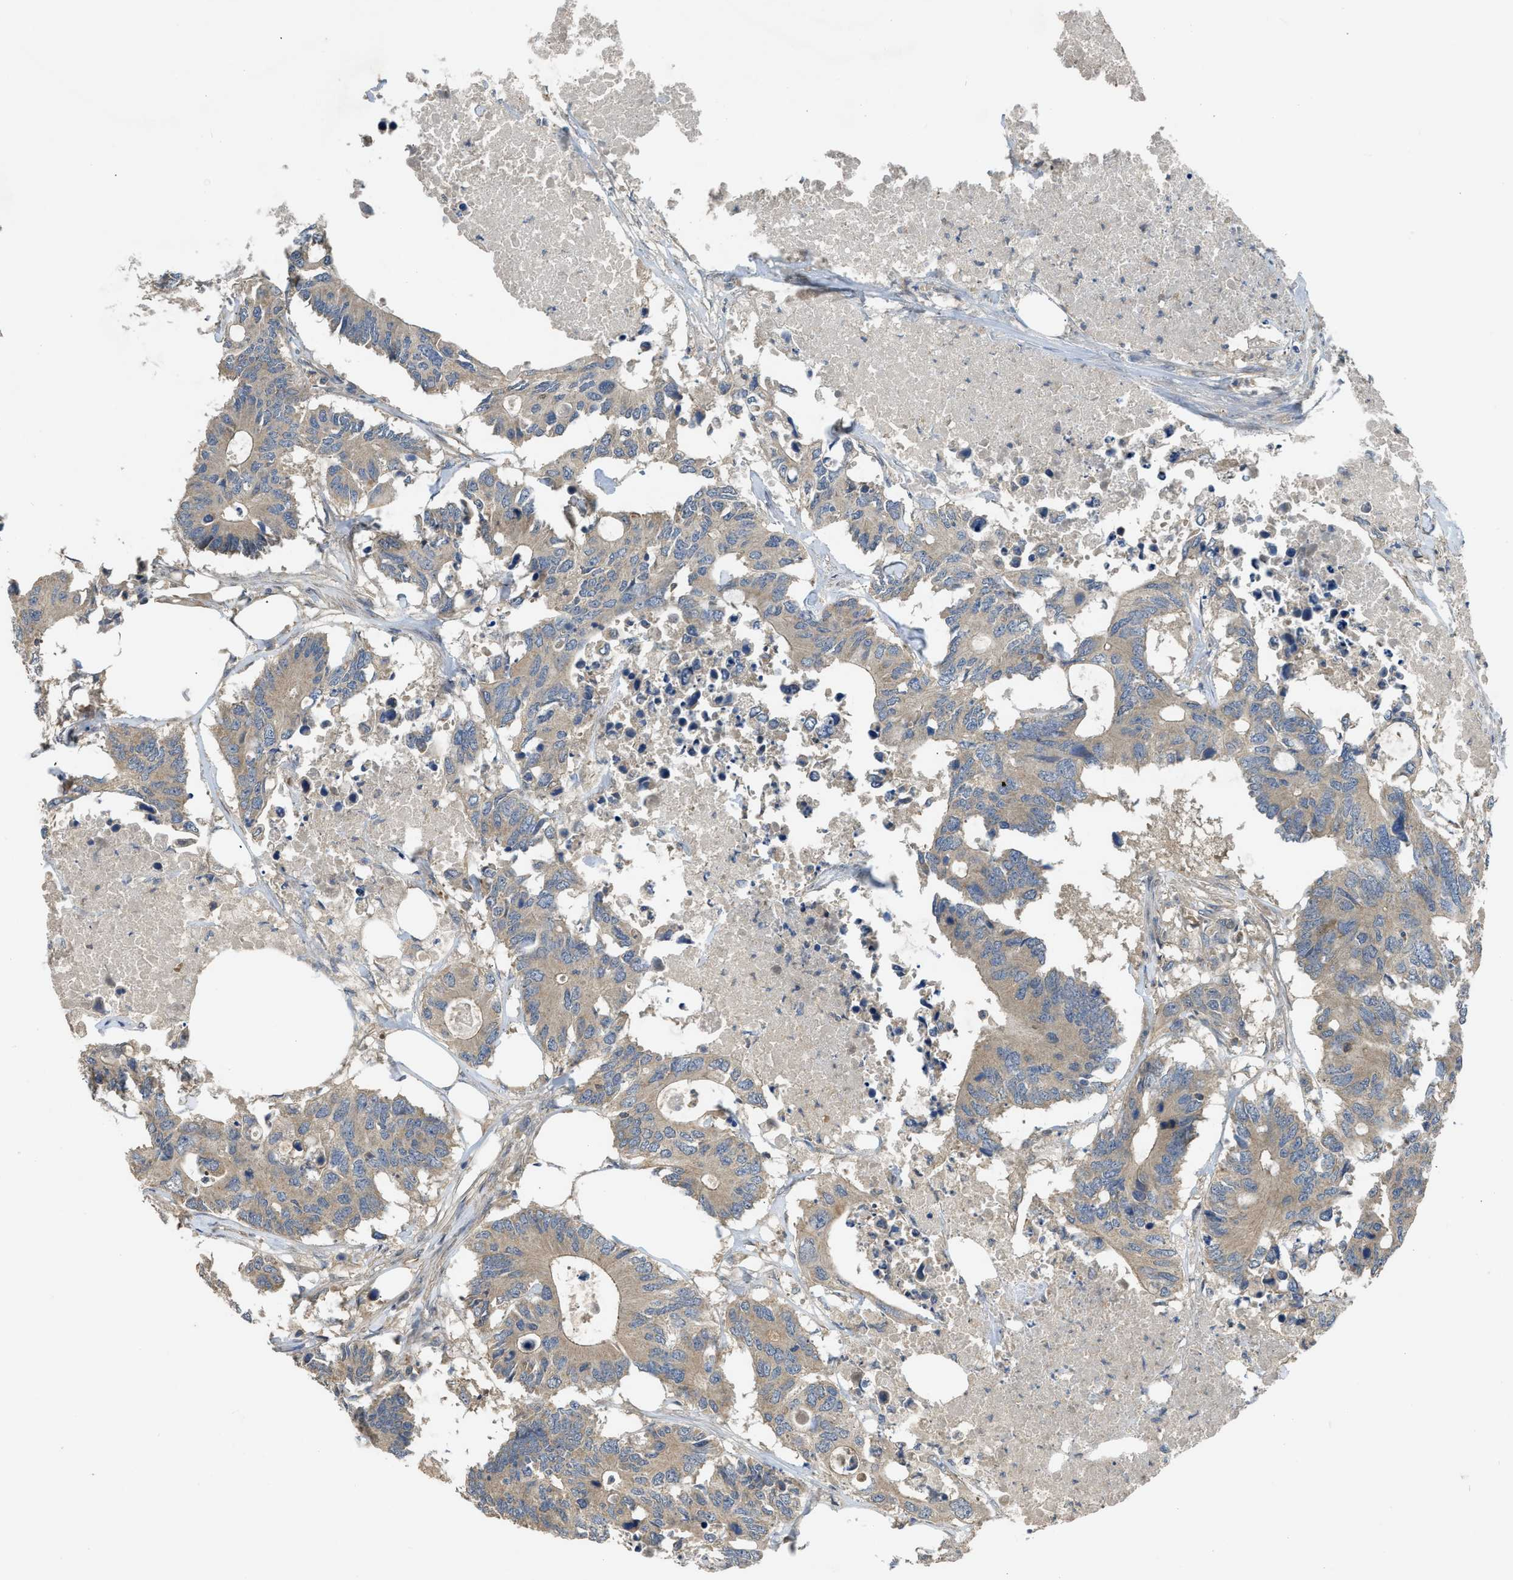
{"staining": {"intensity": "weak", "quantity": ">75%", "location": "cytoplasmic/membranous"}, "tissue": "colorectal cancer", "cell_type": "Tumor cells", "image_type": "cancer", "snomed": [{"axis": "morphology", "description": "Adenocarcinoma, NOS"}, {"axis": "topography", "description": "Colon"}], "caption": "Weak cytoplasmic/membranous protein staining is present in approximately >75% of tumor cells in colorectal cancer.", "gene": "PPP3CA", "patient": {"sex": "male", "age": 71}}